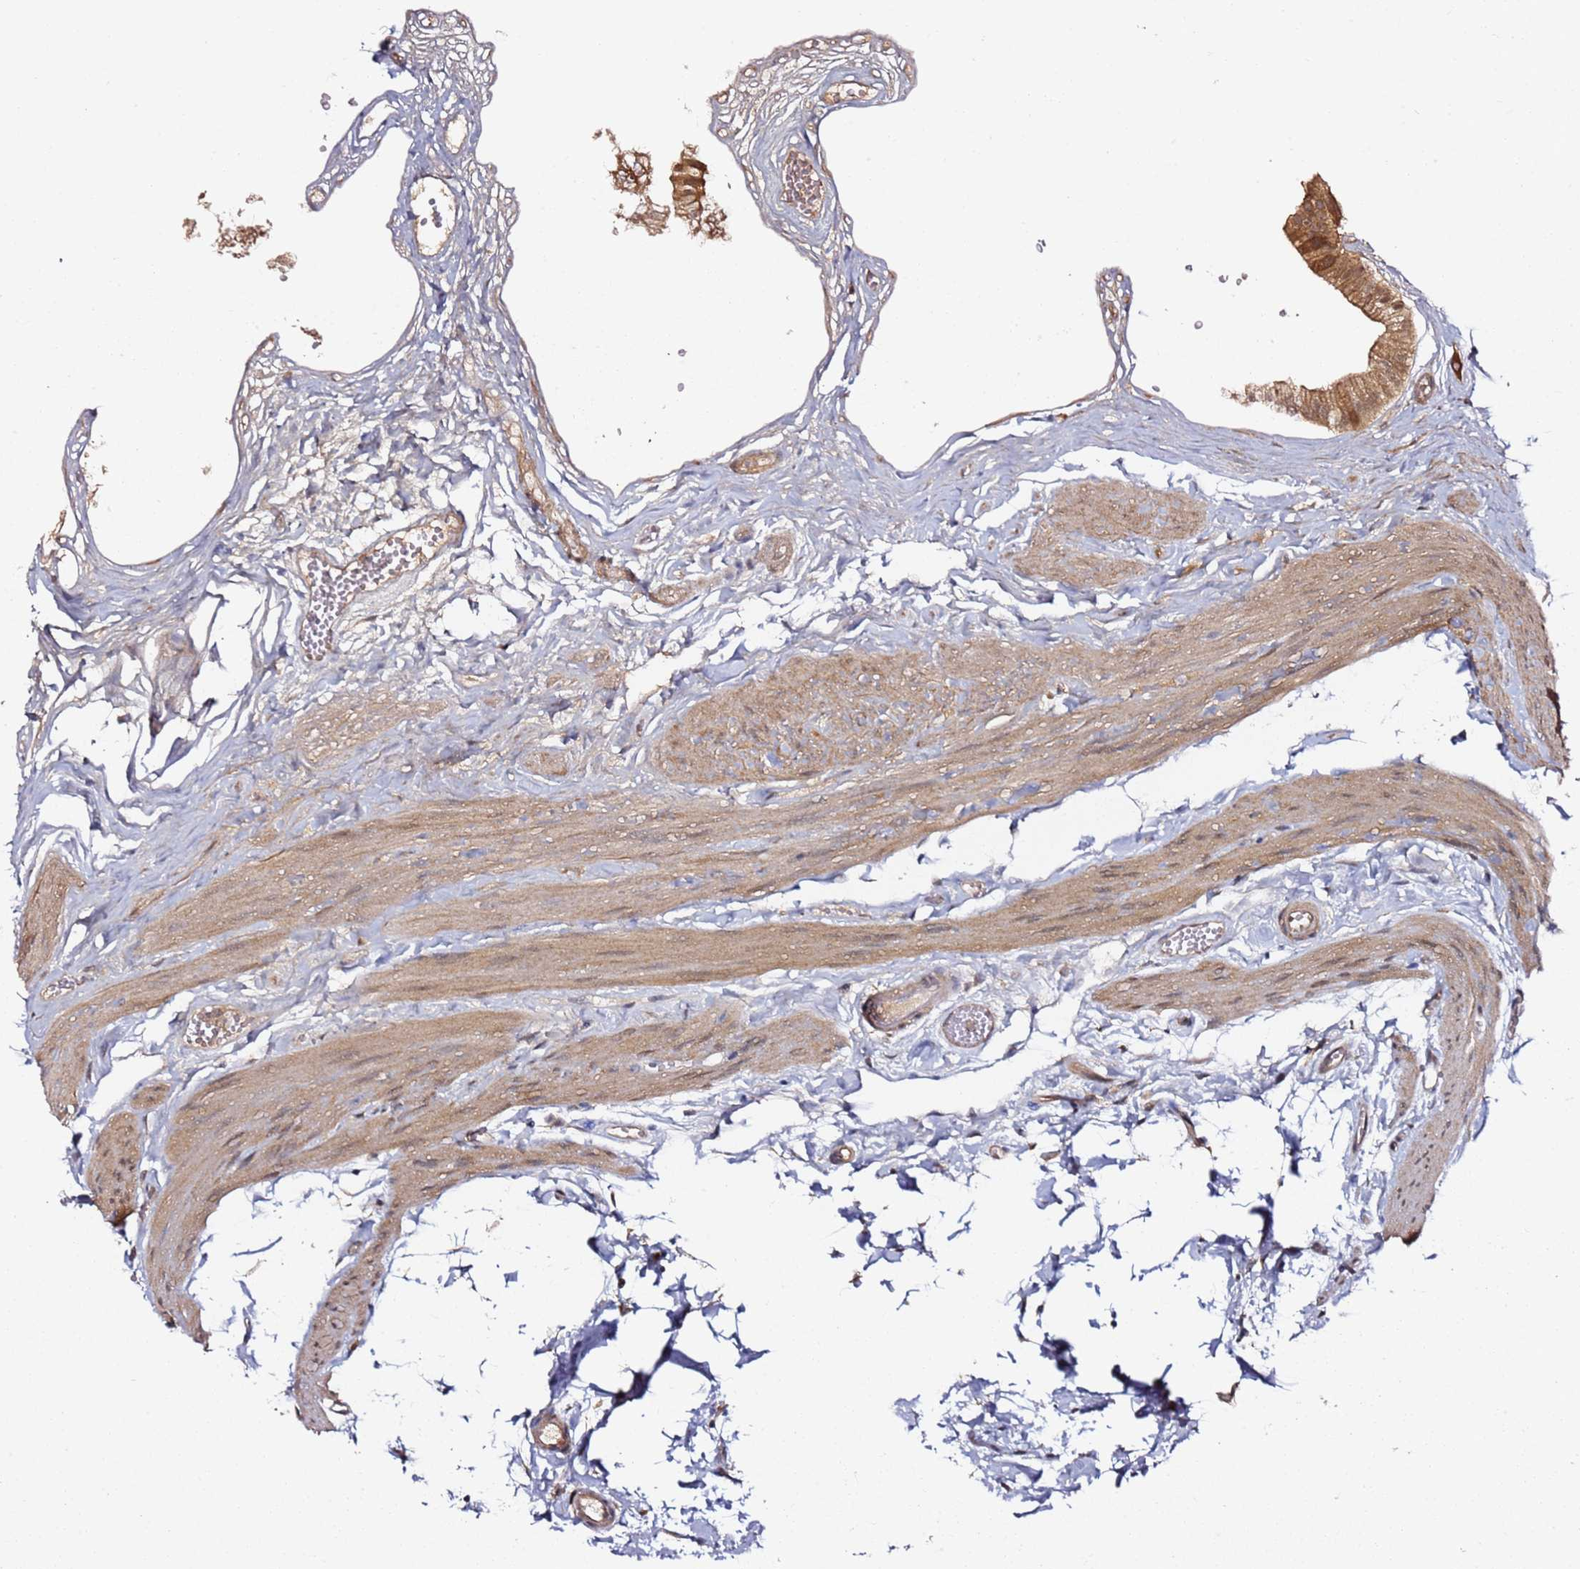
{"staining": {"intensity": "strong", "quantity": ">75%", "location": "cytoplasmic/membranous"}, "tissue": "gallbladder", "cell_type": "Glandular cells", "image_type": "normal", "snomed": [{"axis": "morphology", "description": "Normal tissue, NOS"}, {"axis": "topography", "description": "Gallbladder"}], "caption": "A brown stain highlights strong cytoplasmic/membranous positivity of a protein in glandular cells of unremarkable human gallbladder.", "gene": "PRKAB2", "patient": {"sex": "female", "age": 54}}